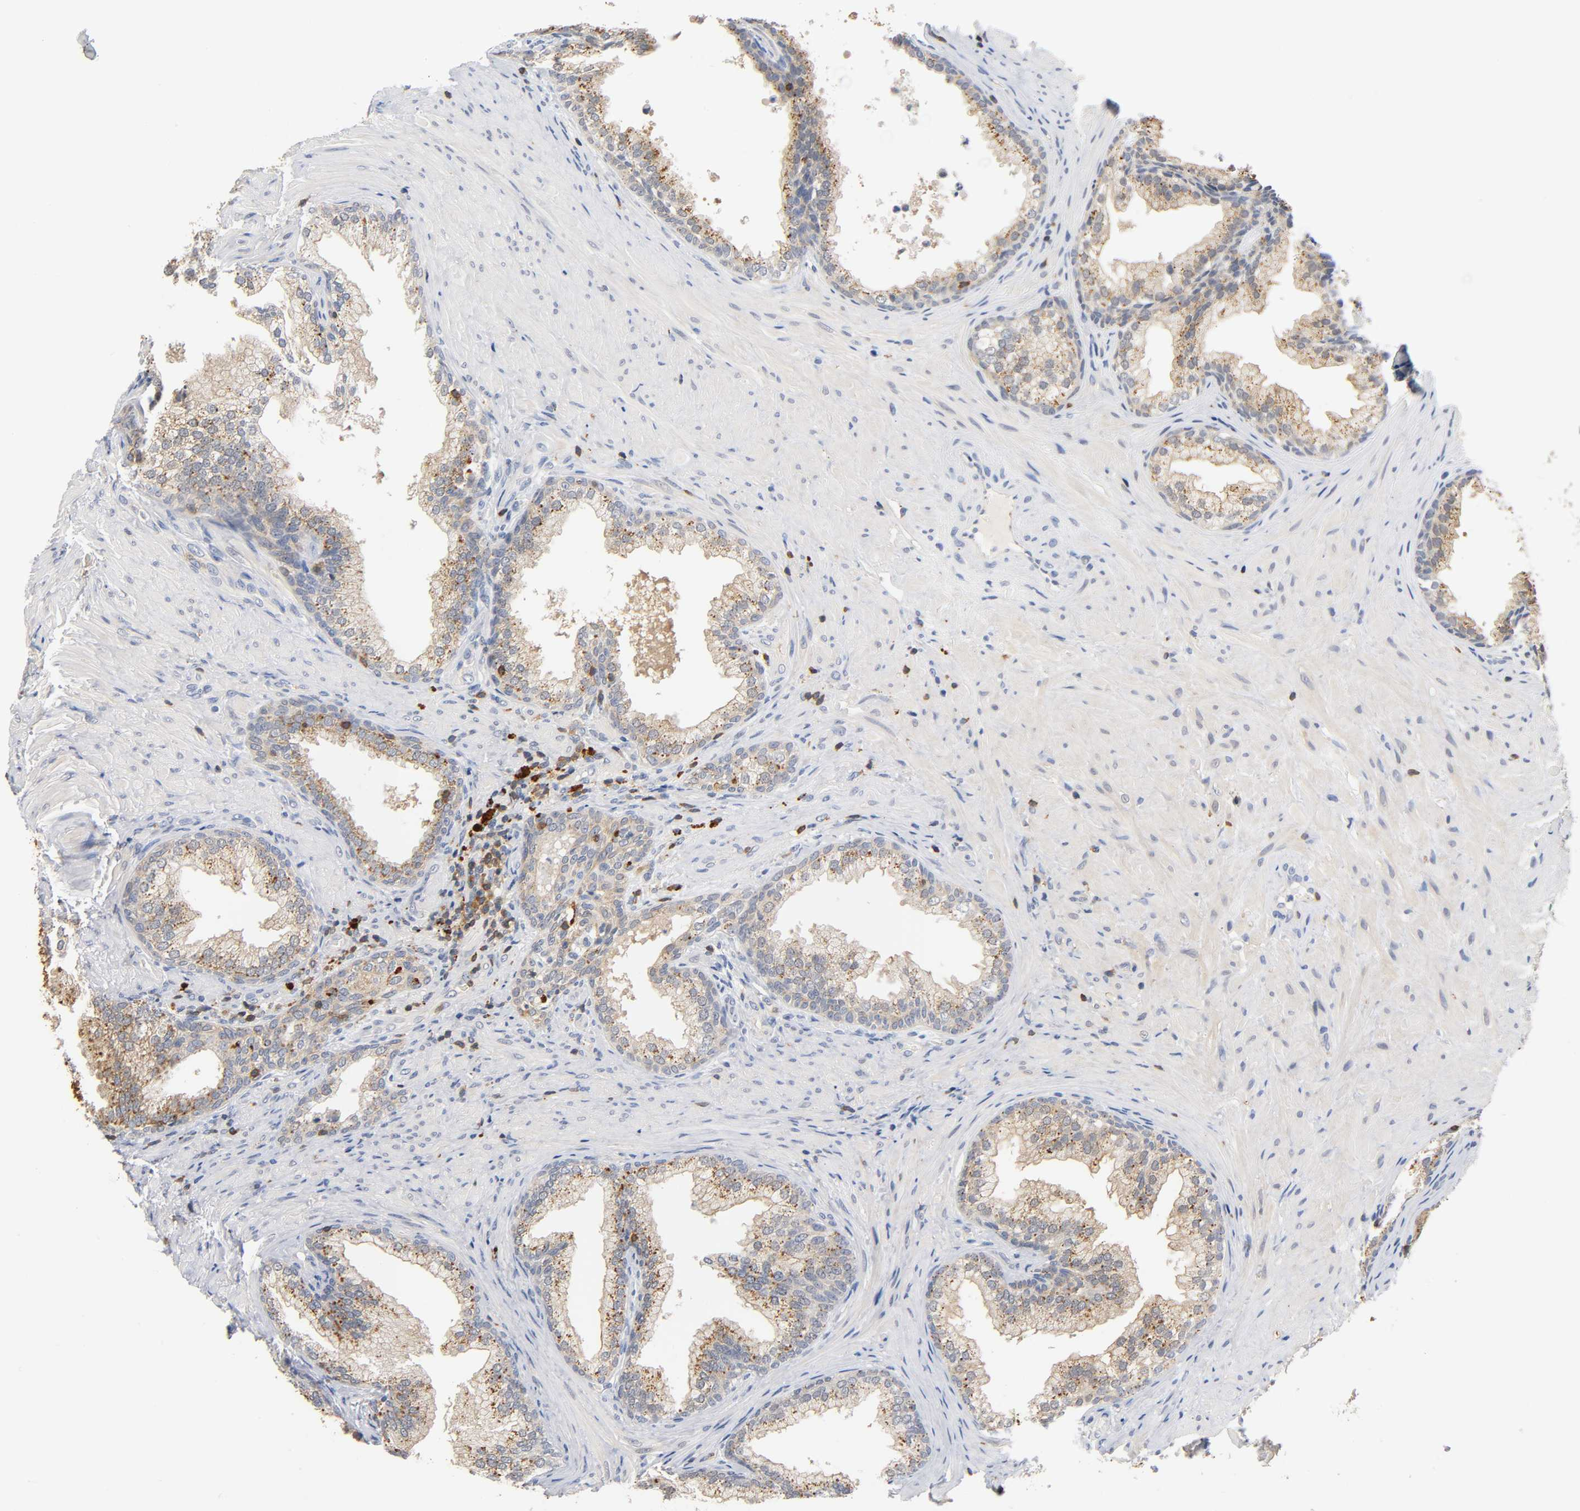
{"staining": {"intensity": "moderate", "quantity": "25%-75%", "location": "cytoplasmic/membranous"}, "tissue": "prostate", "cell_type": "Glandular cells", "image_type": "normal", "snomed": [{"axis": "morphology", "description": "Normal tissue, NOS"}, {"axis": "topography", "description": "Prostate"}], "caption": "Immunohistochemistry photomicrograph of unremarkable prostate stained for a protein (brown), which reveals medium levels of moderate cytoplasmic/membranous staining in about 25%-75% of glandular cells.", "gene": "UCKL1", "patient": {"sex": "male", "age": 76}}